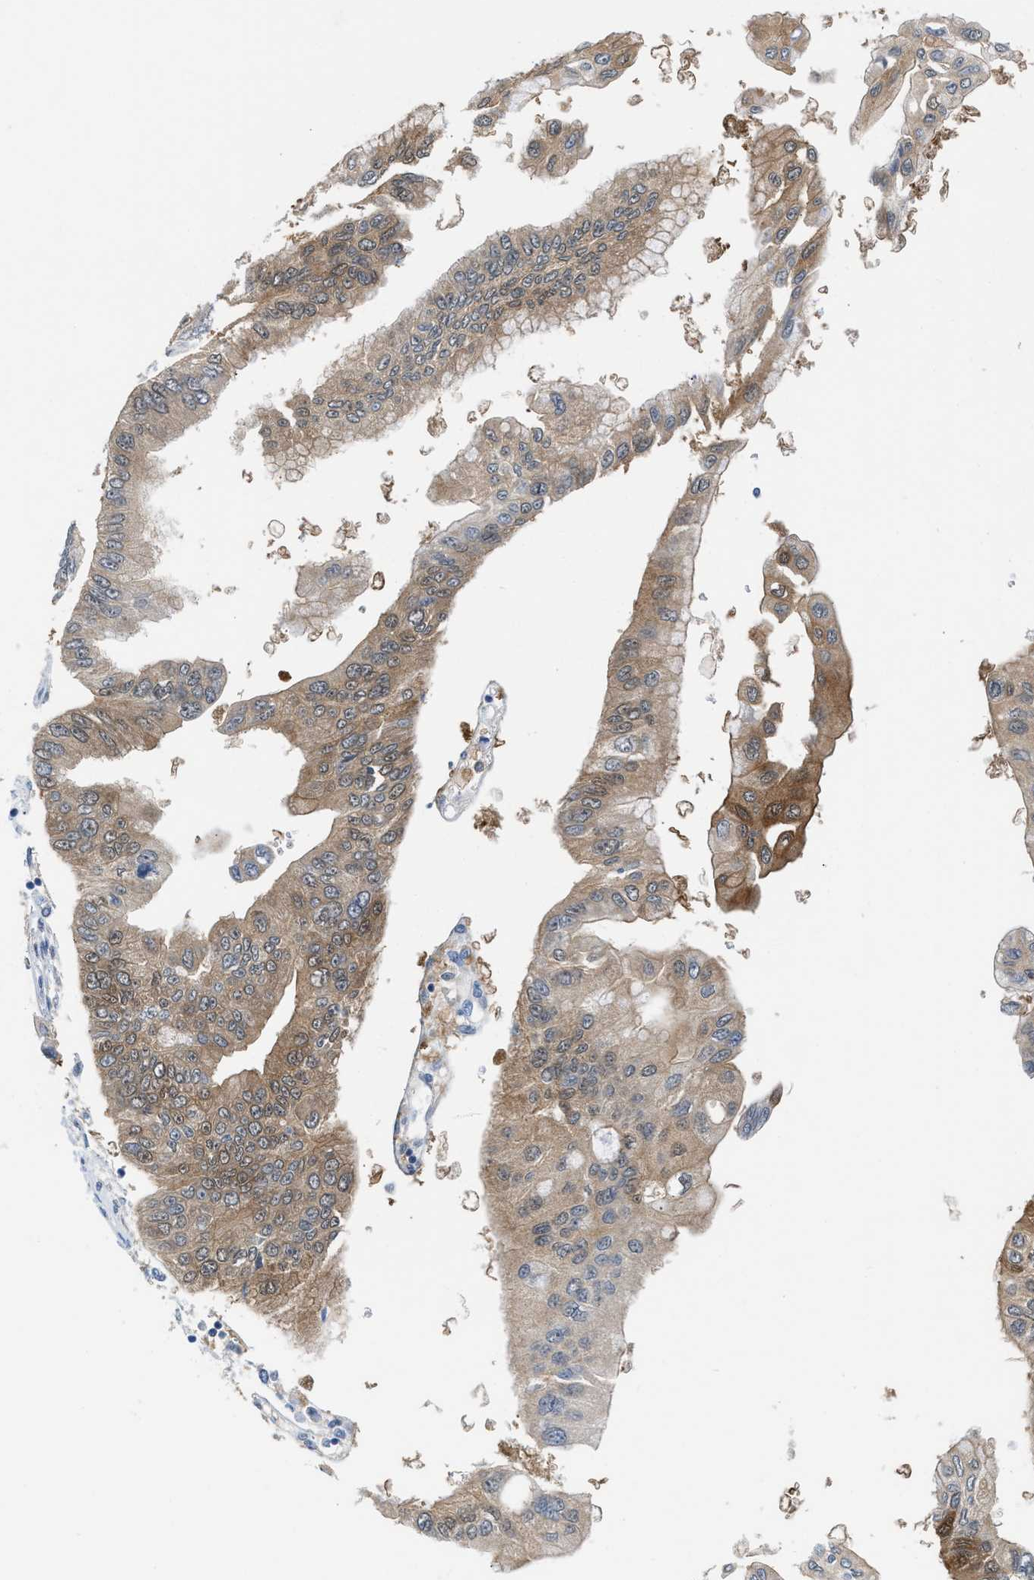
{"staining": {"intensity": "moderate", "quantity": ">75%", "location": "cytoplasmic/membranous,nuclear"}, "tissue": "pancreatic cancer", "cell_type": "Tumor cells", "image_type": "cancer", "snomed": [{"axis": "morphology", "description": "Adenocarcinoma, NOS"}, {"axis": "topography", "description": "Pancreas"}], "caption": "A photomicrograph of human adenocarcinoma (pancreatic) stained for a protein reveals moderate cytoplasmic/membranous and nuclear brown staining in tumor cells.", "gene": "CBR1", "patient": {"sex": "female", "age": 77}}